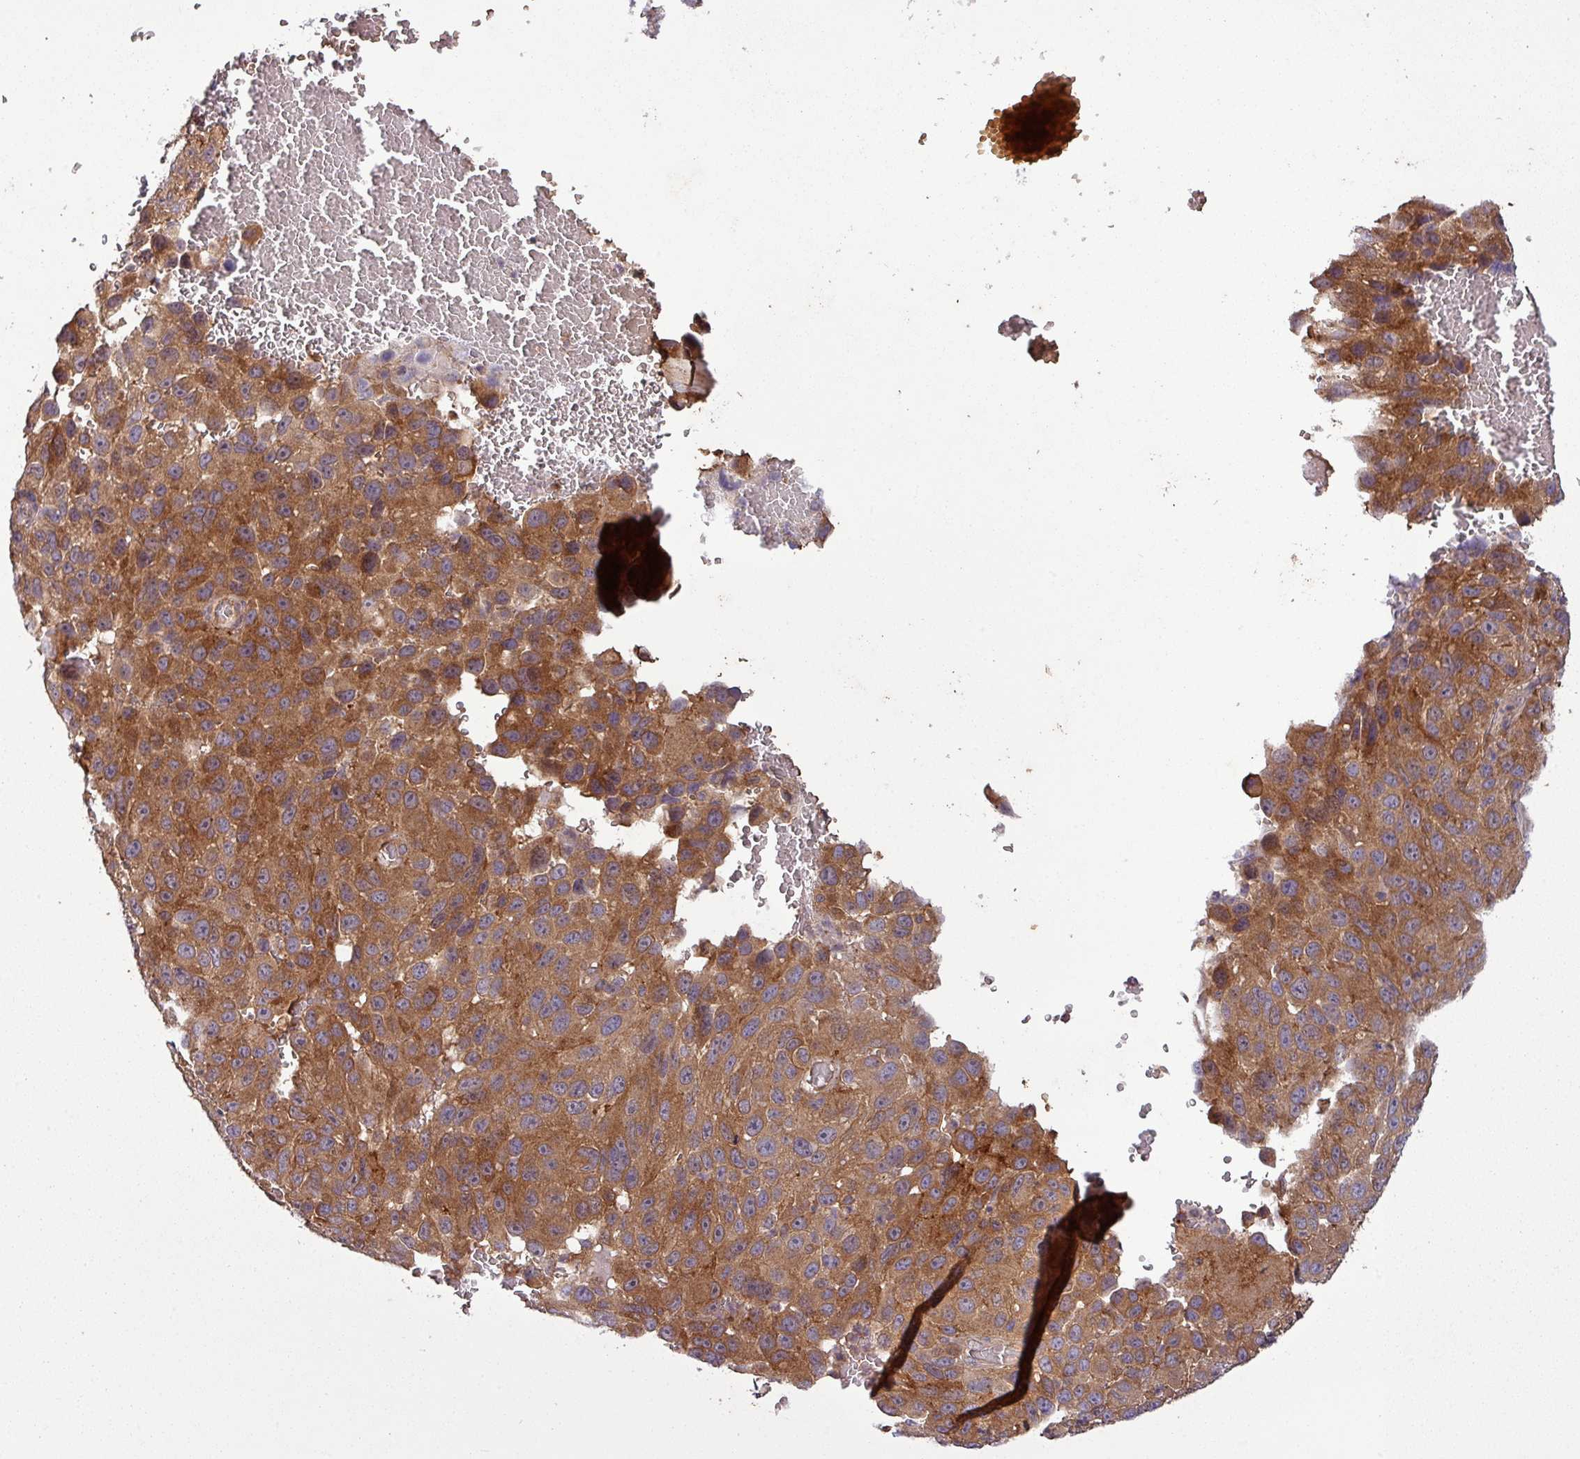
{"staining": {"intensity": "strong", "quantity": ">75%", "location": "cytoplasmic/membranous"}, "tissue": "melanoma", "cell_type": "Tumor cells", "image_type": "cancer", "snomed": [{"axis": "morphology", "description": "Malignant melanoma, NOS"}, {"axis": "topography", "description": "Skin"}], "caption": "A brown stain labels strong cytoplasmic/membranous expression of a protein in melanoma tumor cells.", "gene": "SIRPB2", "patient": {"sex": "female", "age": 96}}